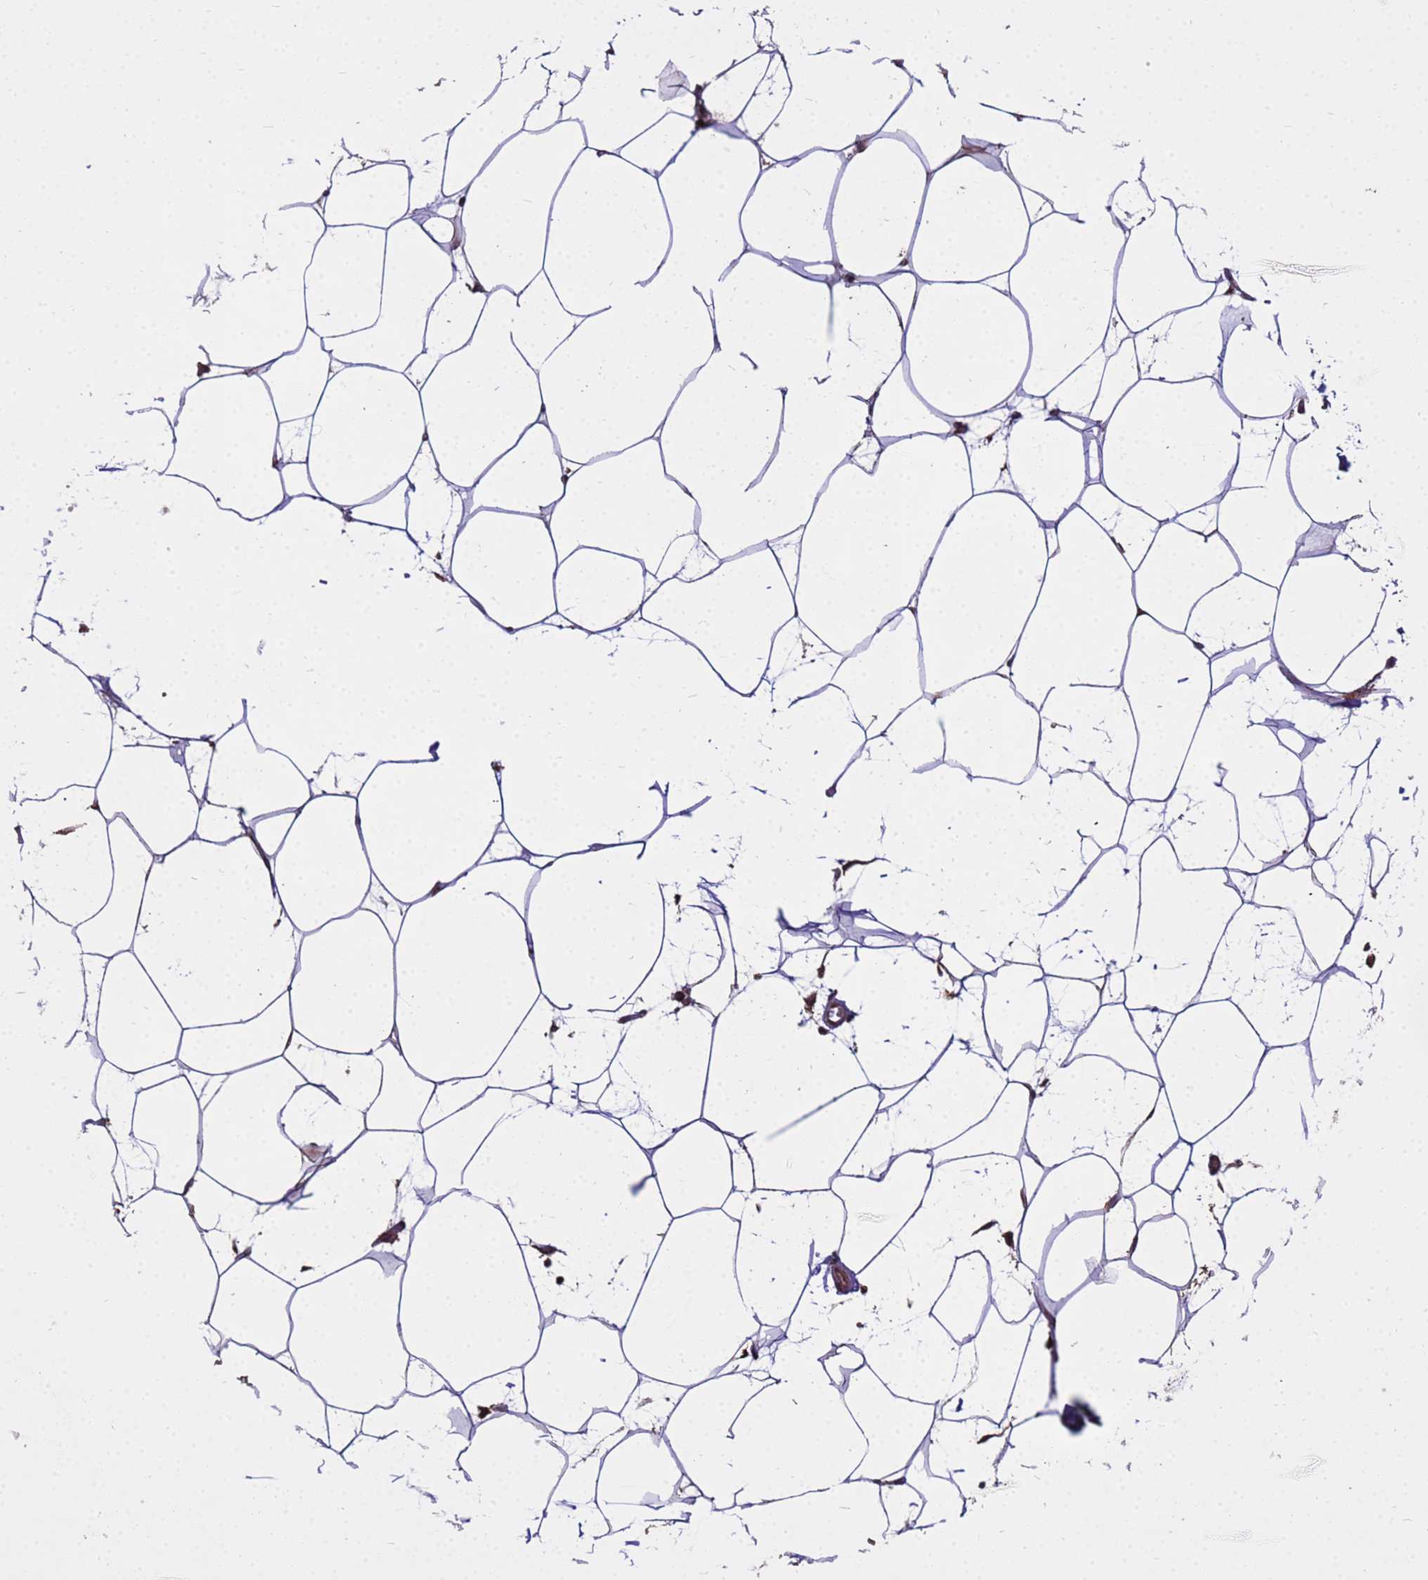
{"staining": {"intensity": "weak", "quantity": "<25%", "location": "cytoplasmic/membranous"}, "tissue": "adipose tissue", "cell_type": "Adipocytes", "image_type": "normal", "snomed": [{"axis": "morphology", "description": "Normal tissue, NOS"}, {"axis": "topography", "description": "Adipose tissue"}], "caption": "This is an immunohistochemistry micrograph of normal adipose tissue. There is no expression in adipocytes.", "gene": "P2RX7", "patient": {"sex": "female", "age": 37}}